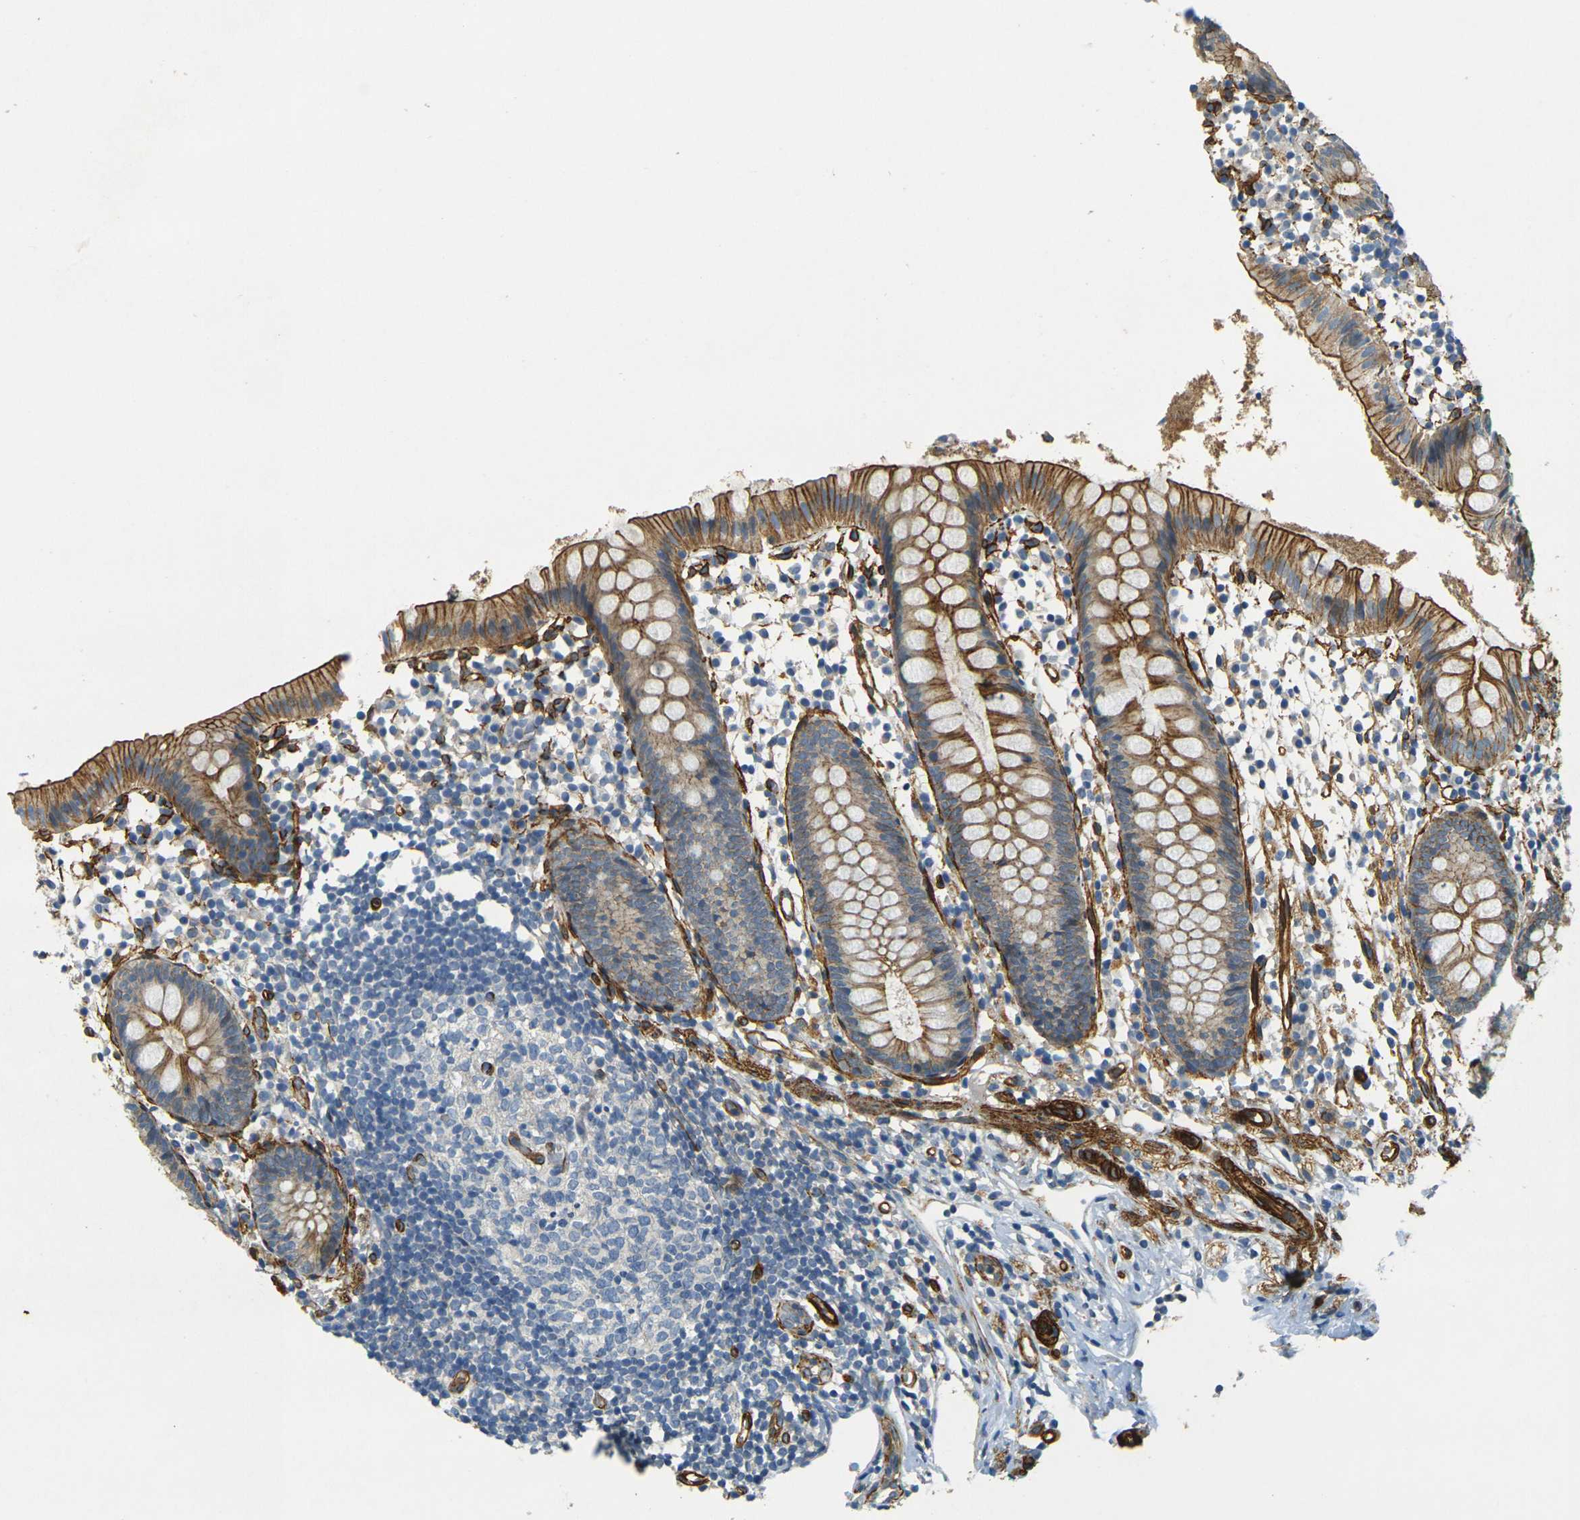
{"staining": {"intensity": "moderate", "quantity": ">75%", "location": "cytoplasmic/membranous"}, "tissue": "appendix", "cell_type": "Glandular cells", "image_type": "normal", "snomed": [{"axis": "morphology", "description": "Normal tissue, NOS"}, {"axis": "topography", "description": "Appendix"}], "caption": "Immunohistochemical staining of unremarkable appendix exhibits medium levels of moderate cytoplasmic/membranous expression in approximately >75% of glandular cells.", "gene": "EPHA7", "patient": {"sex": "female", "age": 20}}